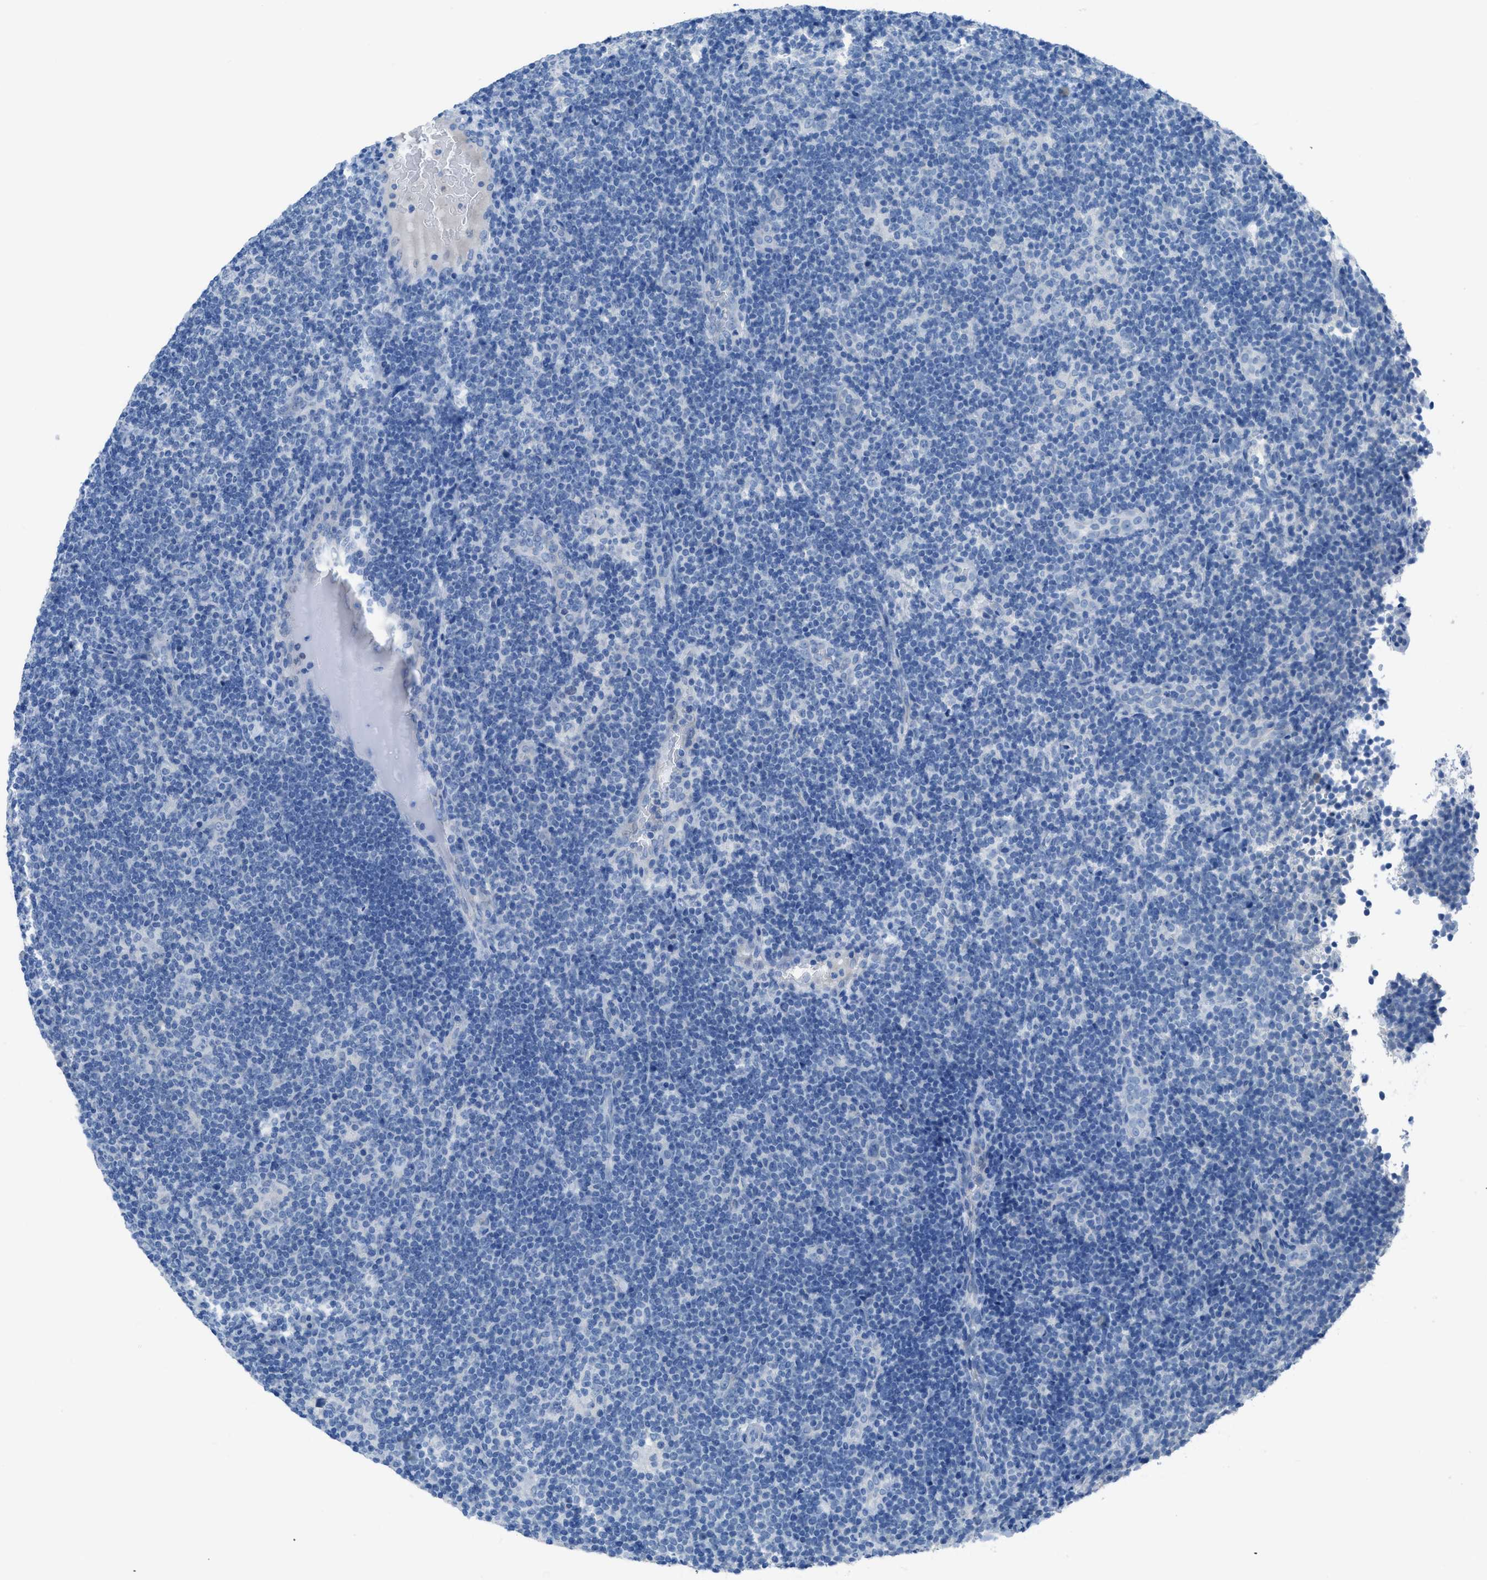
{"staining": {"intensity": "negative", "quantity": "none", "location": "none"}, "tissue": "lymphoma", "cell_type": "Tumor cells", "image_type": "cancer", "snomed": [{"axis": "morphology", "description": "Hodgkin's disease, NOS"}, {"axis": "topography", "description": "Lymph node"}], "caption": "Protein analysis of Hodgkin's disease demonstrates no significant expression in tumor cells. (DAB immunohistochemistry visualized using brightfield microscopy, high magnification).", "gene": "ACAN", "patient": {"sex": "female", "age": 57}}